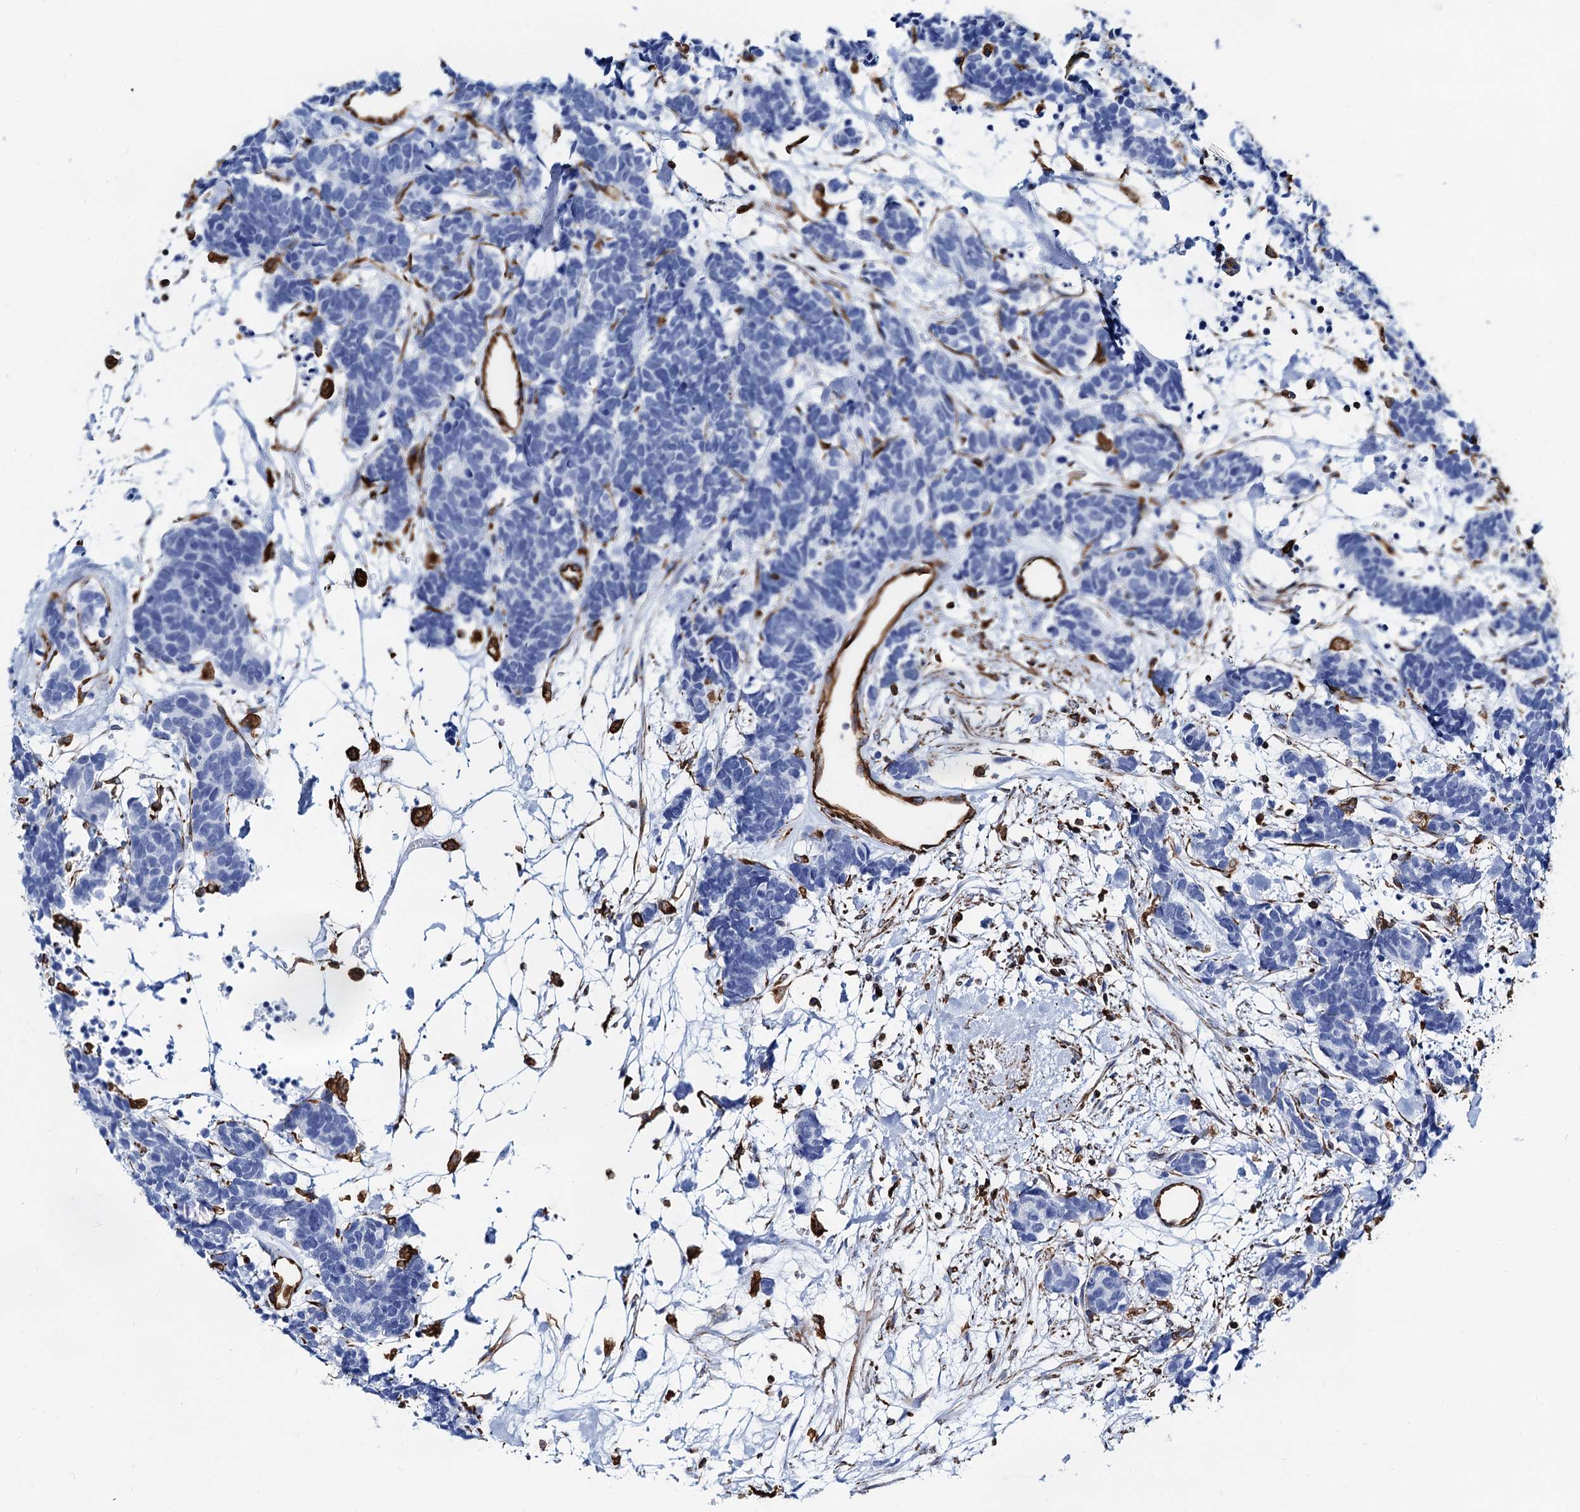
{"staining": {"intensity": "negative", "quantity": "none", "location": "none"}, "tissue": "carcinoid", "cell_type": "Tumor cells", "image_type": "cancer", "snomed": [{"axis": "morphology", "description": "Carcinoma, NOS"}, {"axis": "morphology", "description": "Carcinoid, malignant, NOS"}, {"axis": "topography", "description": "Urinary bladder"}], "caption": "Malignant carcinoid stained for a protein using immunohistochemistry shows no staining tumor cells.", "gene": "PGM2", "patient": {"sex": "male", "age": 57}}